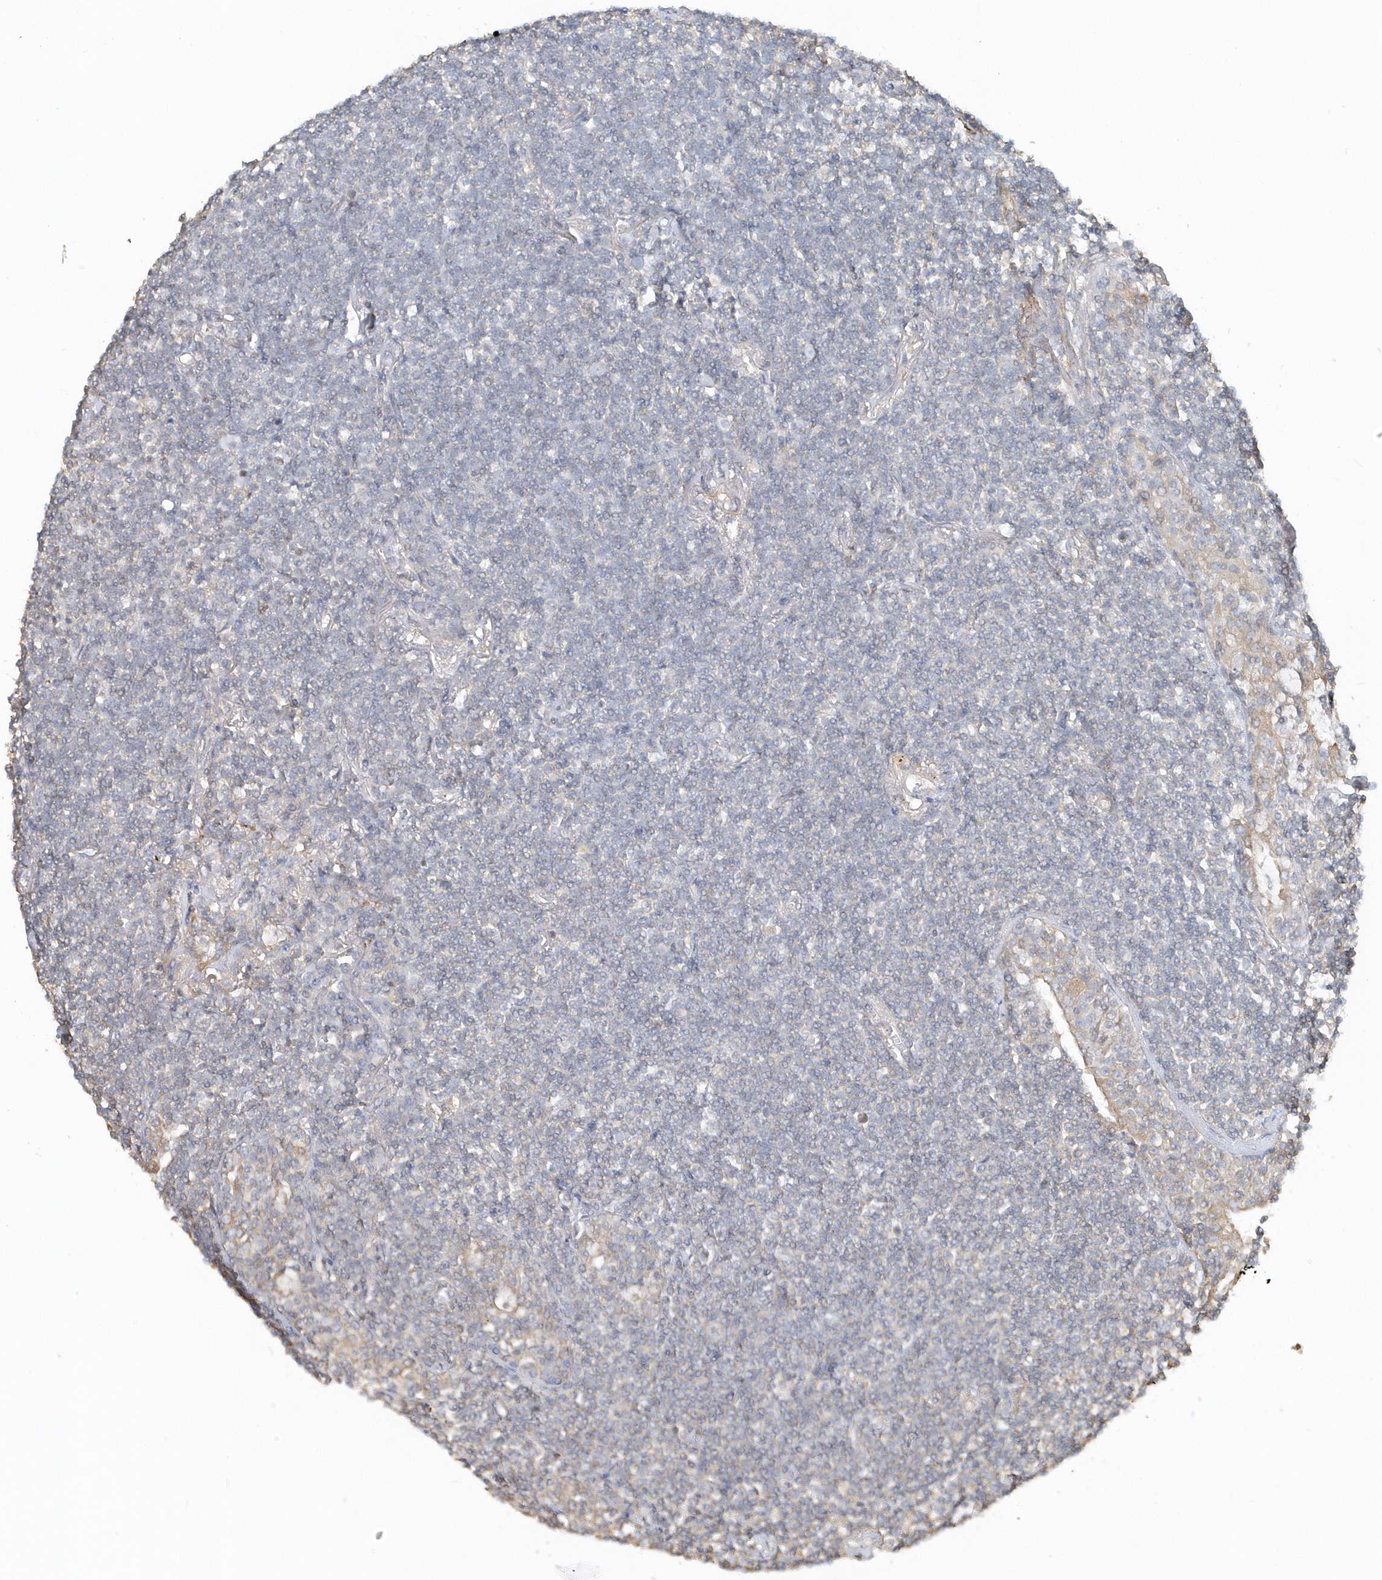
{"staining": {"intensity": "negative", "quantity": "none", "location": "none"}, "tissue": "lymphoma", "cell_type": "Tumor cells", "image_type": "cancer", "snomed": [{"axis": "morphology", "description": "Malignant lymphoma, non-Hodgkin's type, Low grade"}, {"axis": "topography", "description": "Lung"}], "caption": "IHC image of human lymphoma stained for a protein (brown), which exhibits no positivity in tumor cells. Nuclei are stained in blue.", "gene": "MMRN1", "patient": {"sex": "female", "age": 71}}